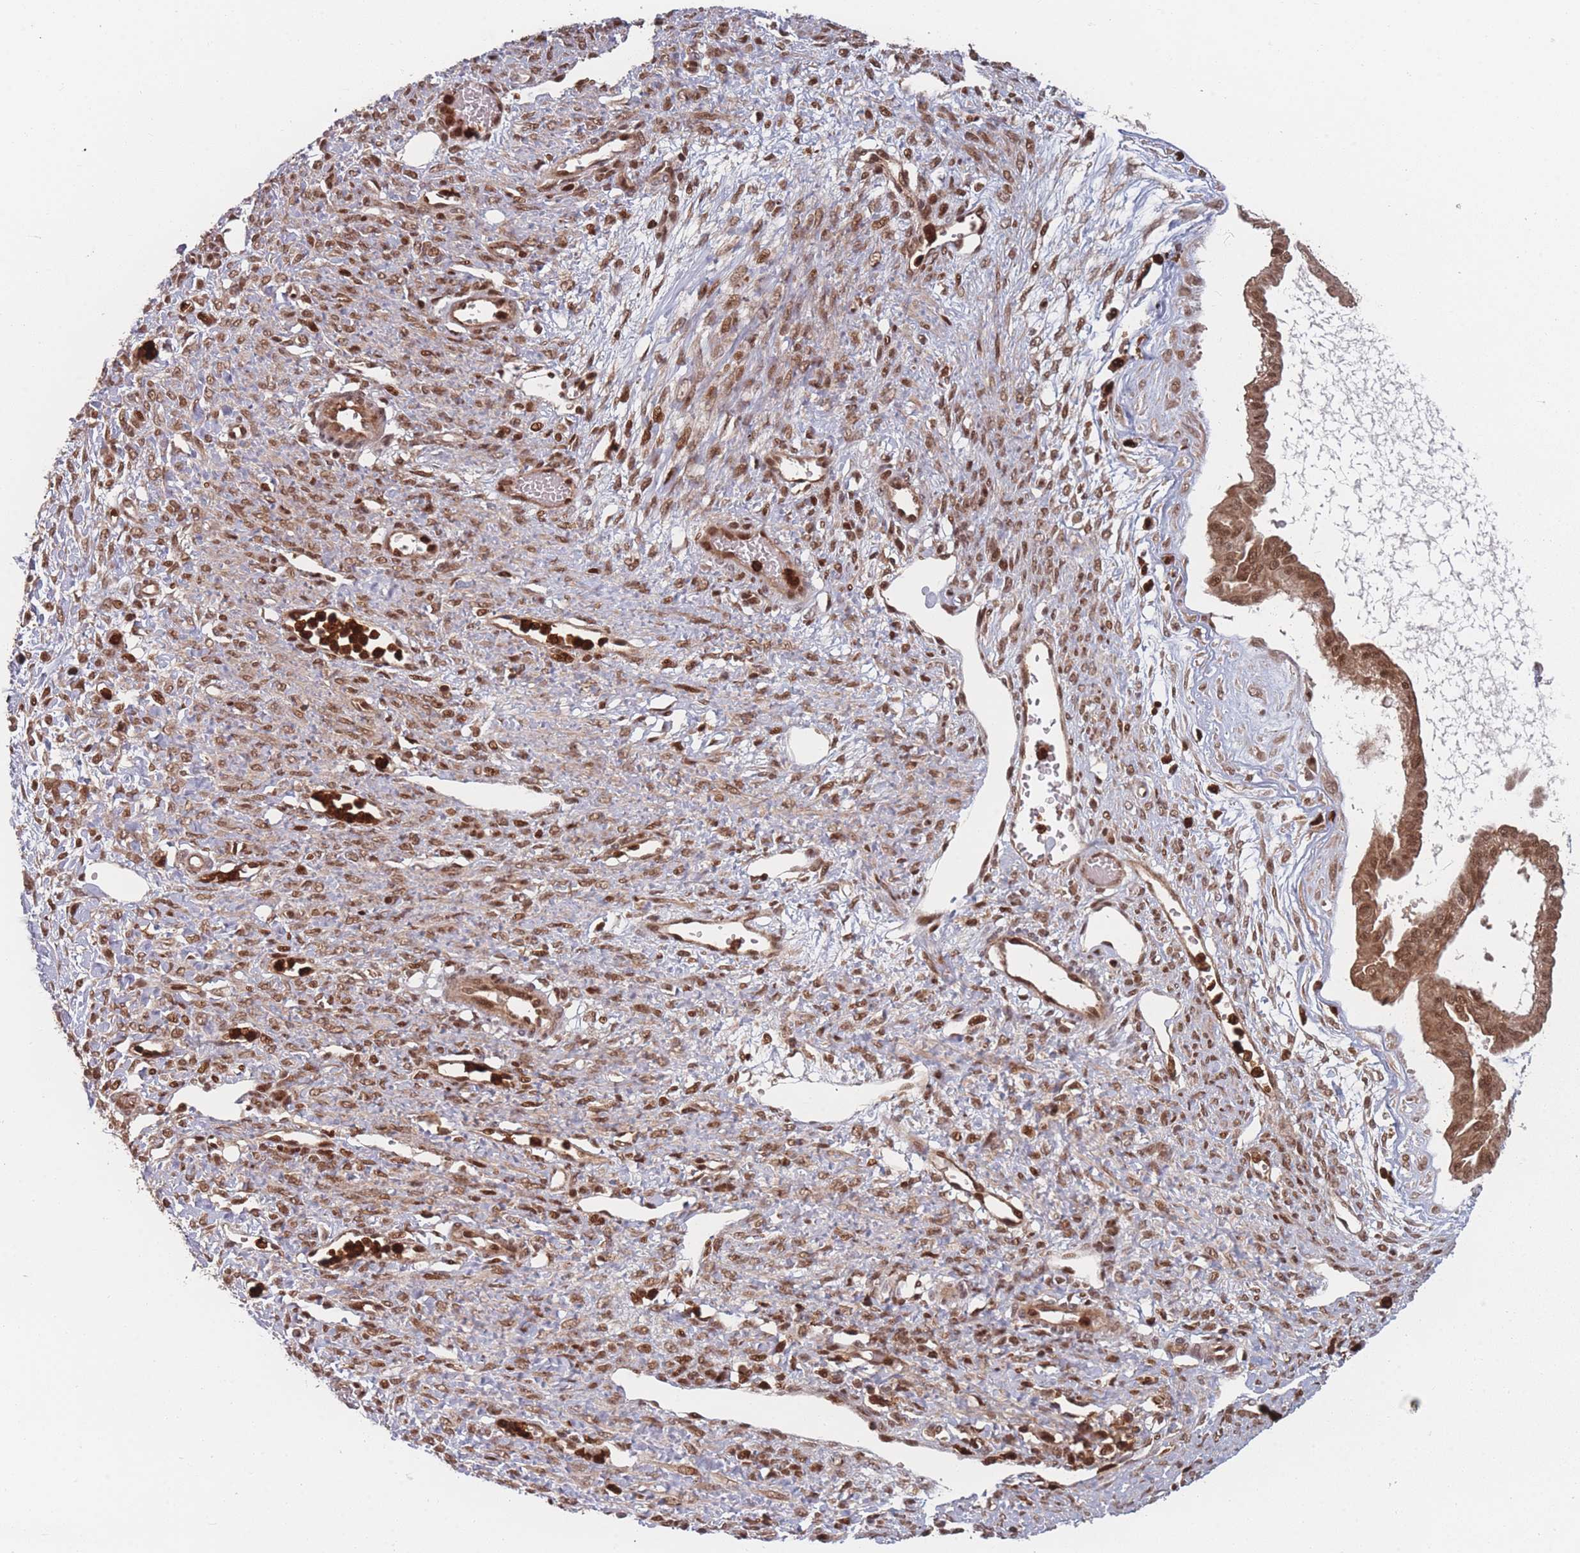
{"staining": {"intensity": "moderate", "quantity": ">75%", "location": "cytoplasmic/membranous,nuclear"}, "tissue": "ovarian cancer", "cell_type": "Tumor cells", "image_type": "cancer", "snomed": [{"axis": "morphology", "description": "Cystadenocarcinoma, mucinous, NOS"}, {"axis": "topography", "description": "Ovary"}], "caption": "High-magnification brightfield microscopy of mucinous cystadenocarcinoma (ovarian) stained with DAB (brown) and counterstained with hematoxylin (blue). tumor cells exhibit moderate cytoplasmic/membranous and nuclear staining is identified in about>75% of cells.", "gene": "WDR55", "patient": {"sex": "female", "age": 73}}